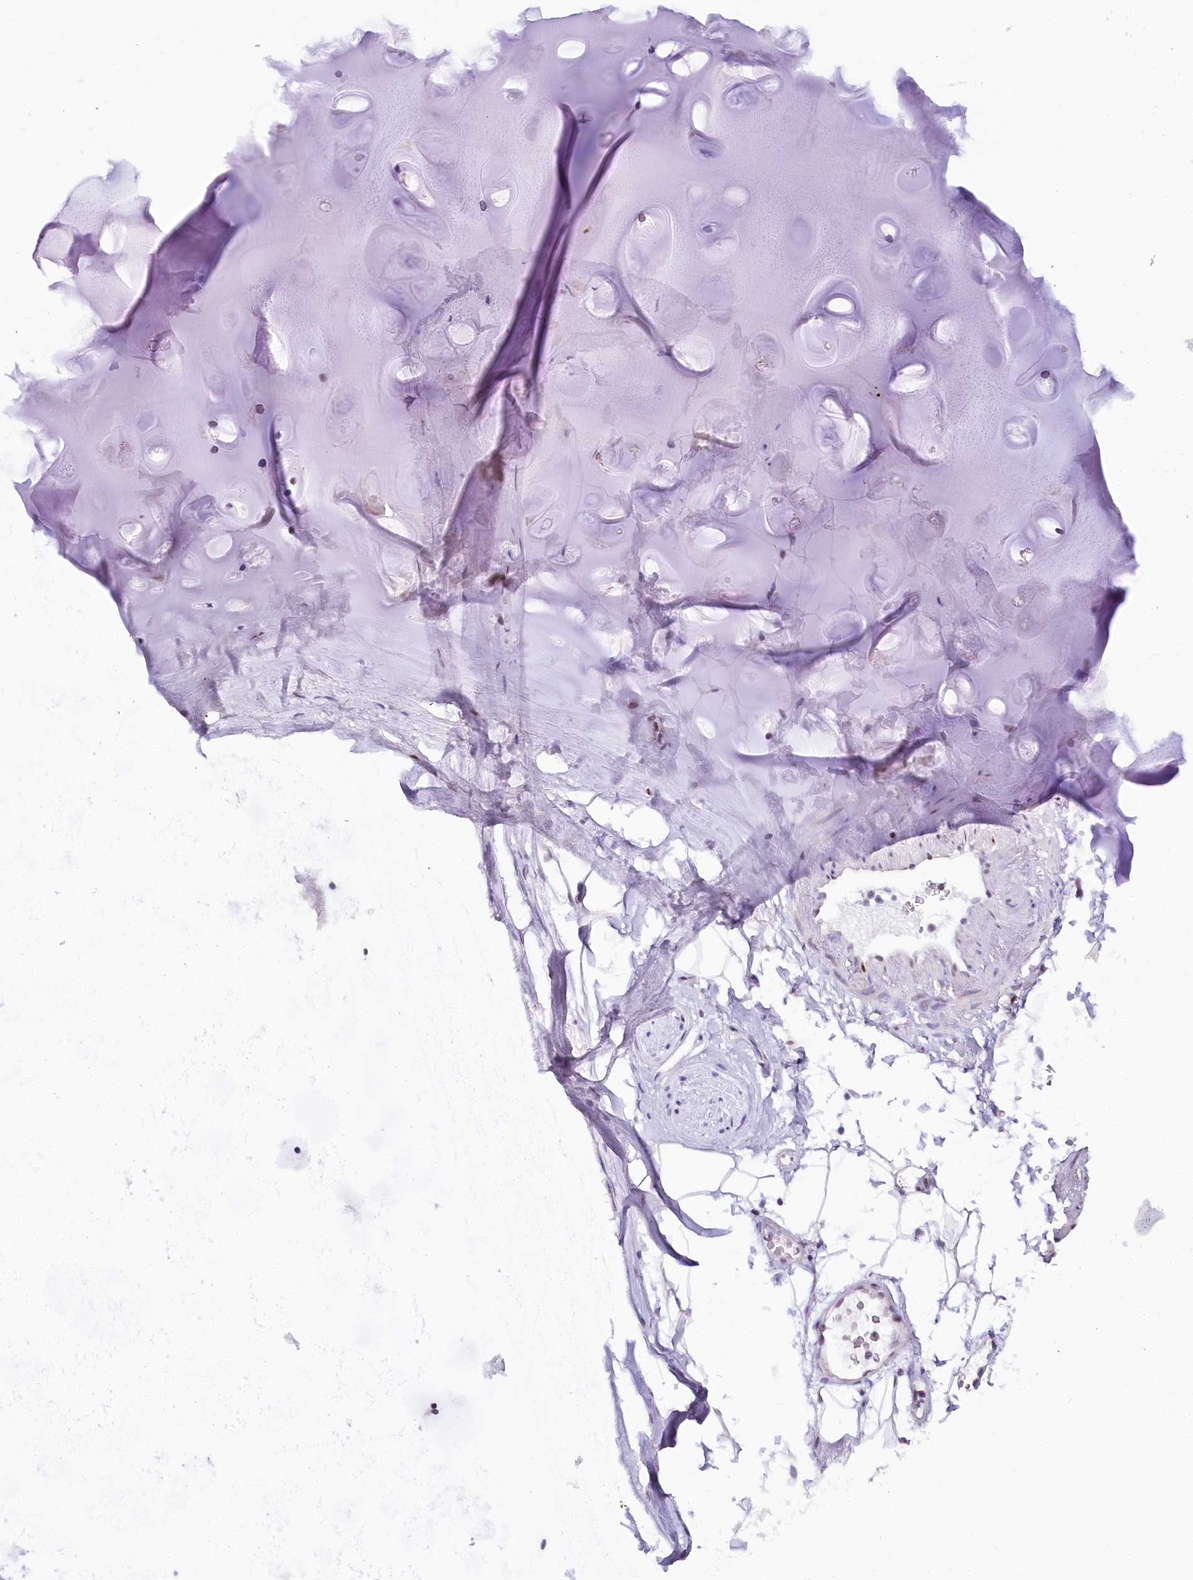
{"staining": {"intensity": "negative", "quantity": "none", "location": "none"}, "tissue": "adipose tissue", "cell_type": "Adipocytes", "image_type": "normal", "snomed": [{"axis": "morphology", "description": "Normal tissue, NOS"}, {"axis": "topography", "description": "Cartilage tissue"}, {"axis": "topography", "description": "Bronchus"}], "caption": "A photomicrograph of adipose tissue stained for a protein exhibits no brown staining in adipocytes. The staining was performed using DAB (3,3'-diaminobenzidine) to visualize the protein expression in brown, while the nuclei were stained in blue with hematoxylin (Magnification: 20x).", "gene": "TP53", "patient": {"sex": "female", "age": 73}}